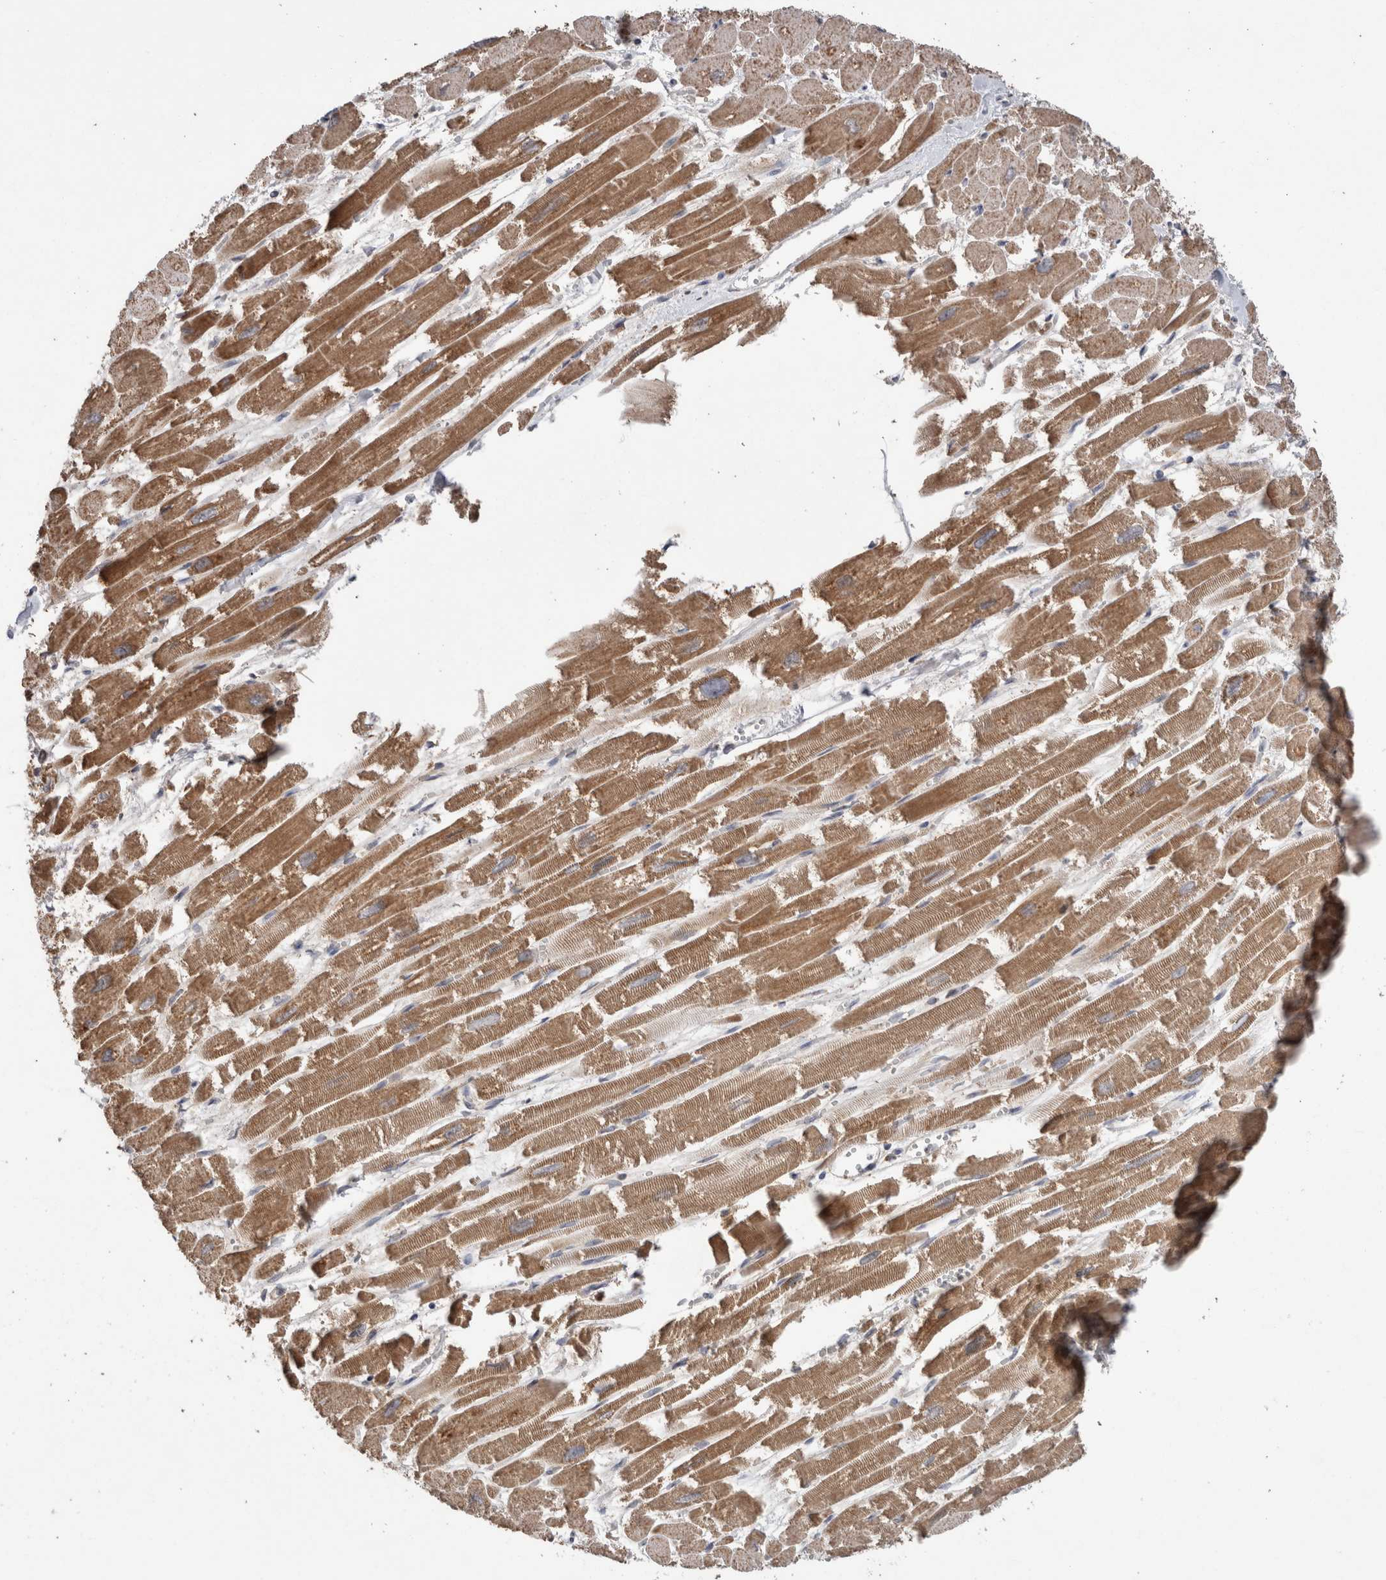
{"staining": {"intensity": "moderate", "quantity": ">75%", "location": "cytoplasmic/membranous"}, "tissue": "heart muscle", "cell_type": "Cardiomyocytes", "image_type": "normal", "snomed": [{"axis": "morphology", "description": "Normal tissue, NOS"}, {"axis": "topography", "description": "Heart"}], "caption": "DAB immunohistochemical staining of normal heart muscle reveals moderate cytoplasmic/membranous protein expression in about >75% of cardiomyocytes.", "gene": "KIF21B", "patient": {"sex": "male", "age": 54}}